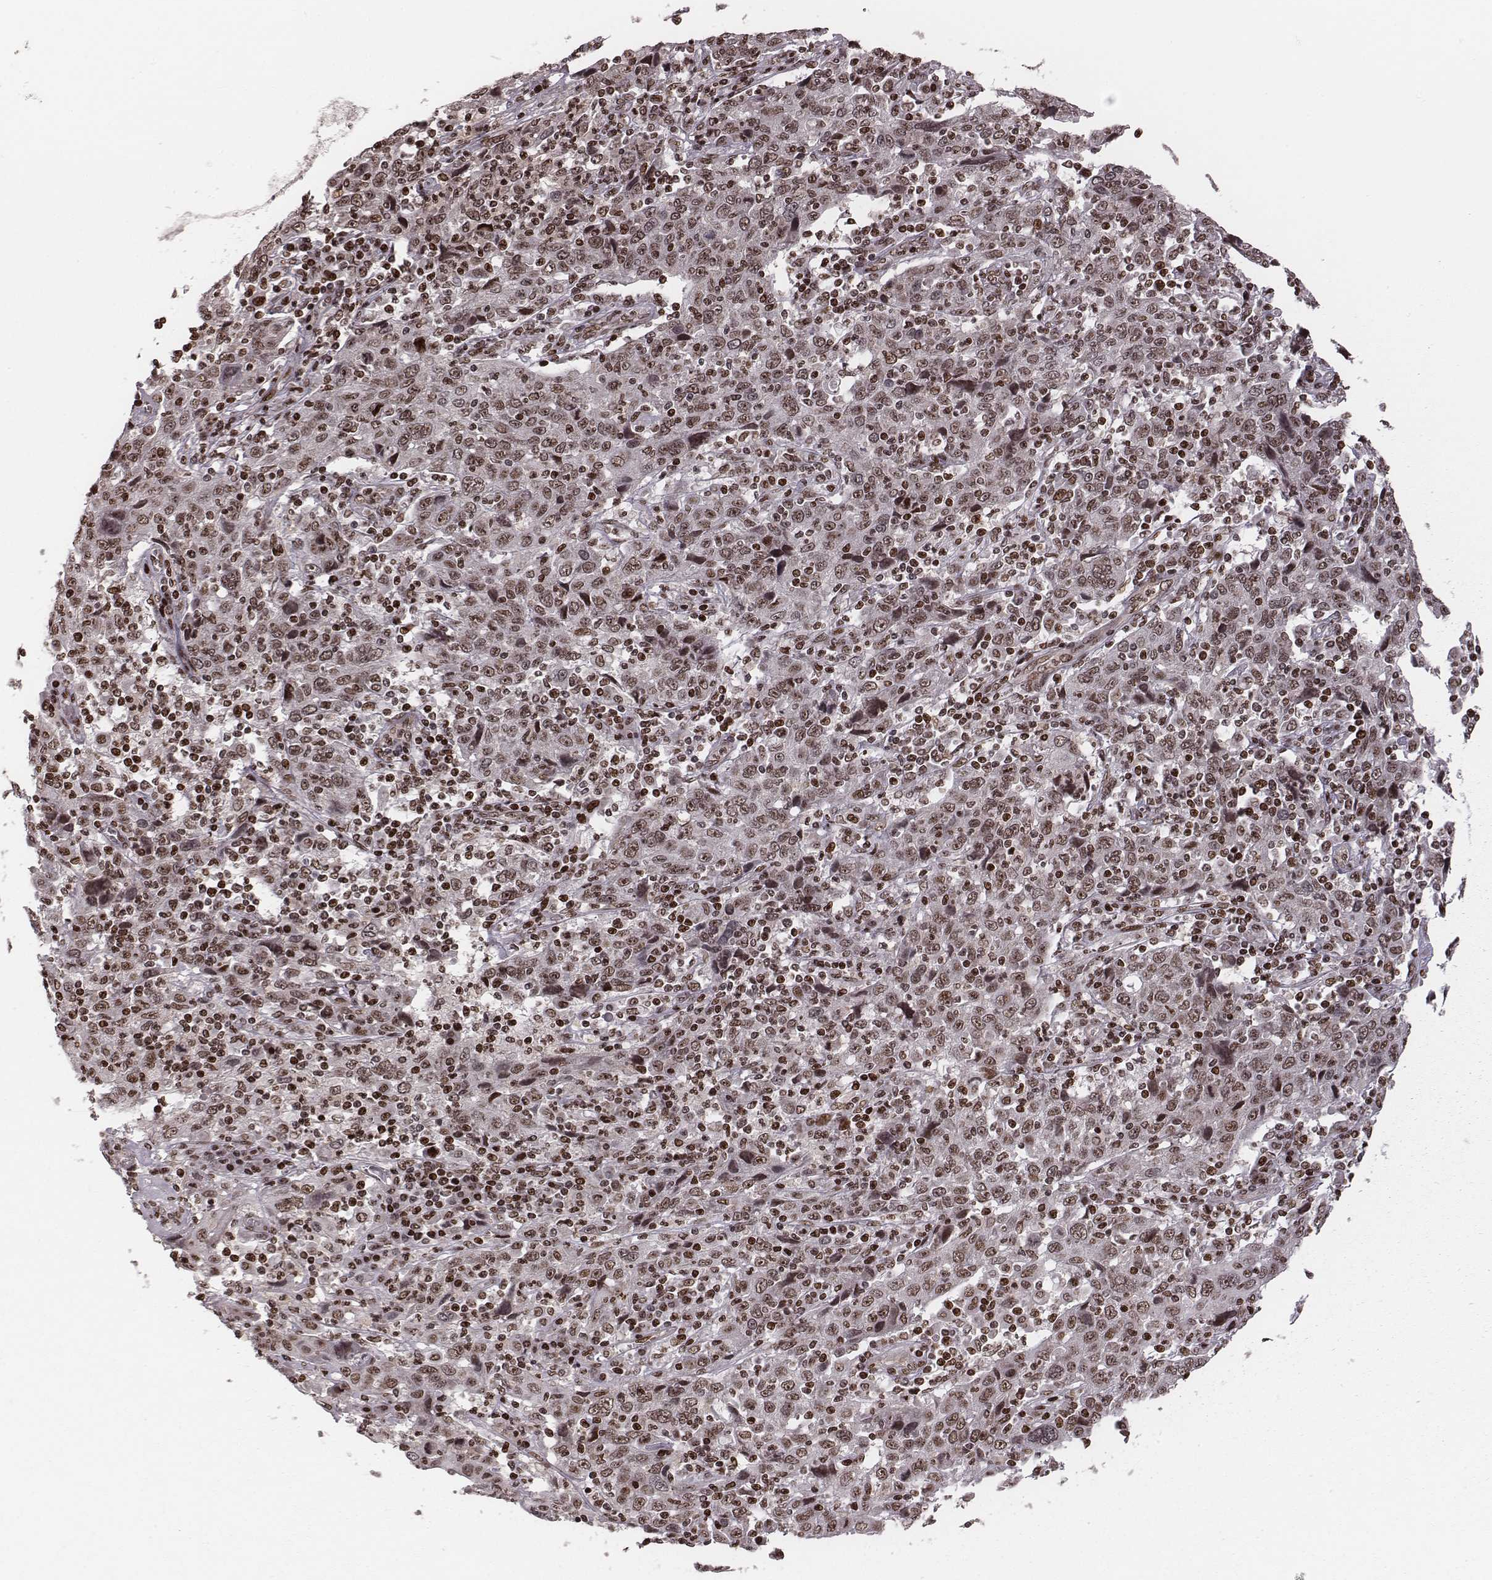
{"staining": {"intensity": "moderate", "quantity": ">75%", "location": "nuclear"}, "tissue": "cervical cancer", "cell_type": "Tumor cells", "image_type": "cancer", "snomed": [{"axis": "morphology", "description": "Squamous cell carcinoma, NOS"}, {"axis": "topography", "description": "Cervix"}], "caption": "Protein expression analysis of human cervical cancer reveals moderate nuclear positivity in about >75% of tumor cells.", "gene": "VRK3", "patient": {"sex": "female", "age": 46}}